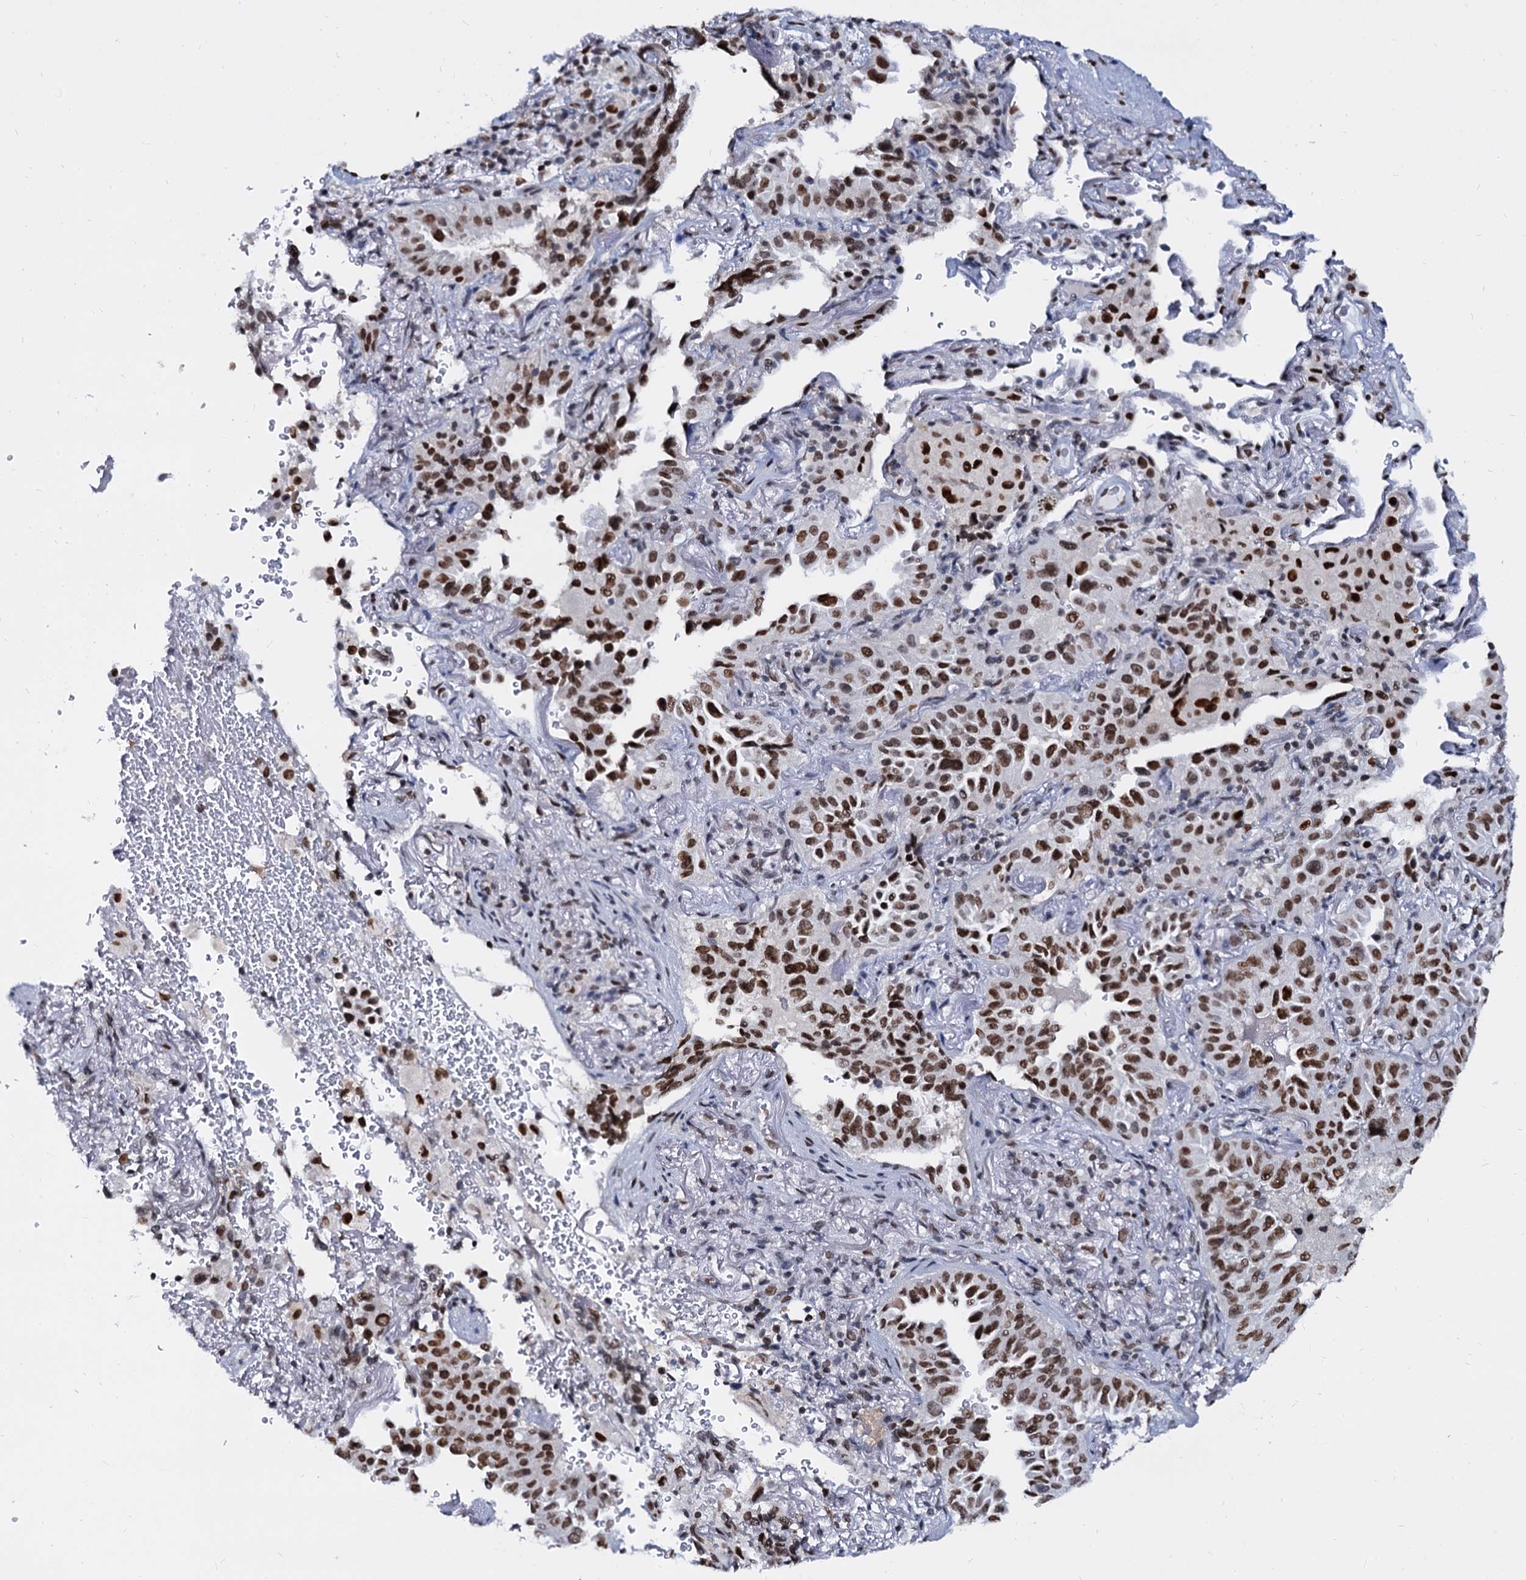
{"staining": {"intensity": "strong", "quantity": ">75%", "location": "nuclear"}, "tissue": "lung cancer", "cell_type": "Tumor cells", "image_type": "cancer", "snomed": [{"axis": "morphology", "description": "Adenocarcinoma, NOS"}, {"axis": "topography", "description": "Lung"}], "caption": "Immunohistochemical staining of lung adenocarcinoma reveals high levels of strong nuclear protein expression in about >75% of tumor cells.", "gene": "CMAS", "patient": {"sex": "female", "age": 69}}